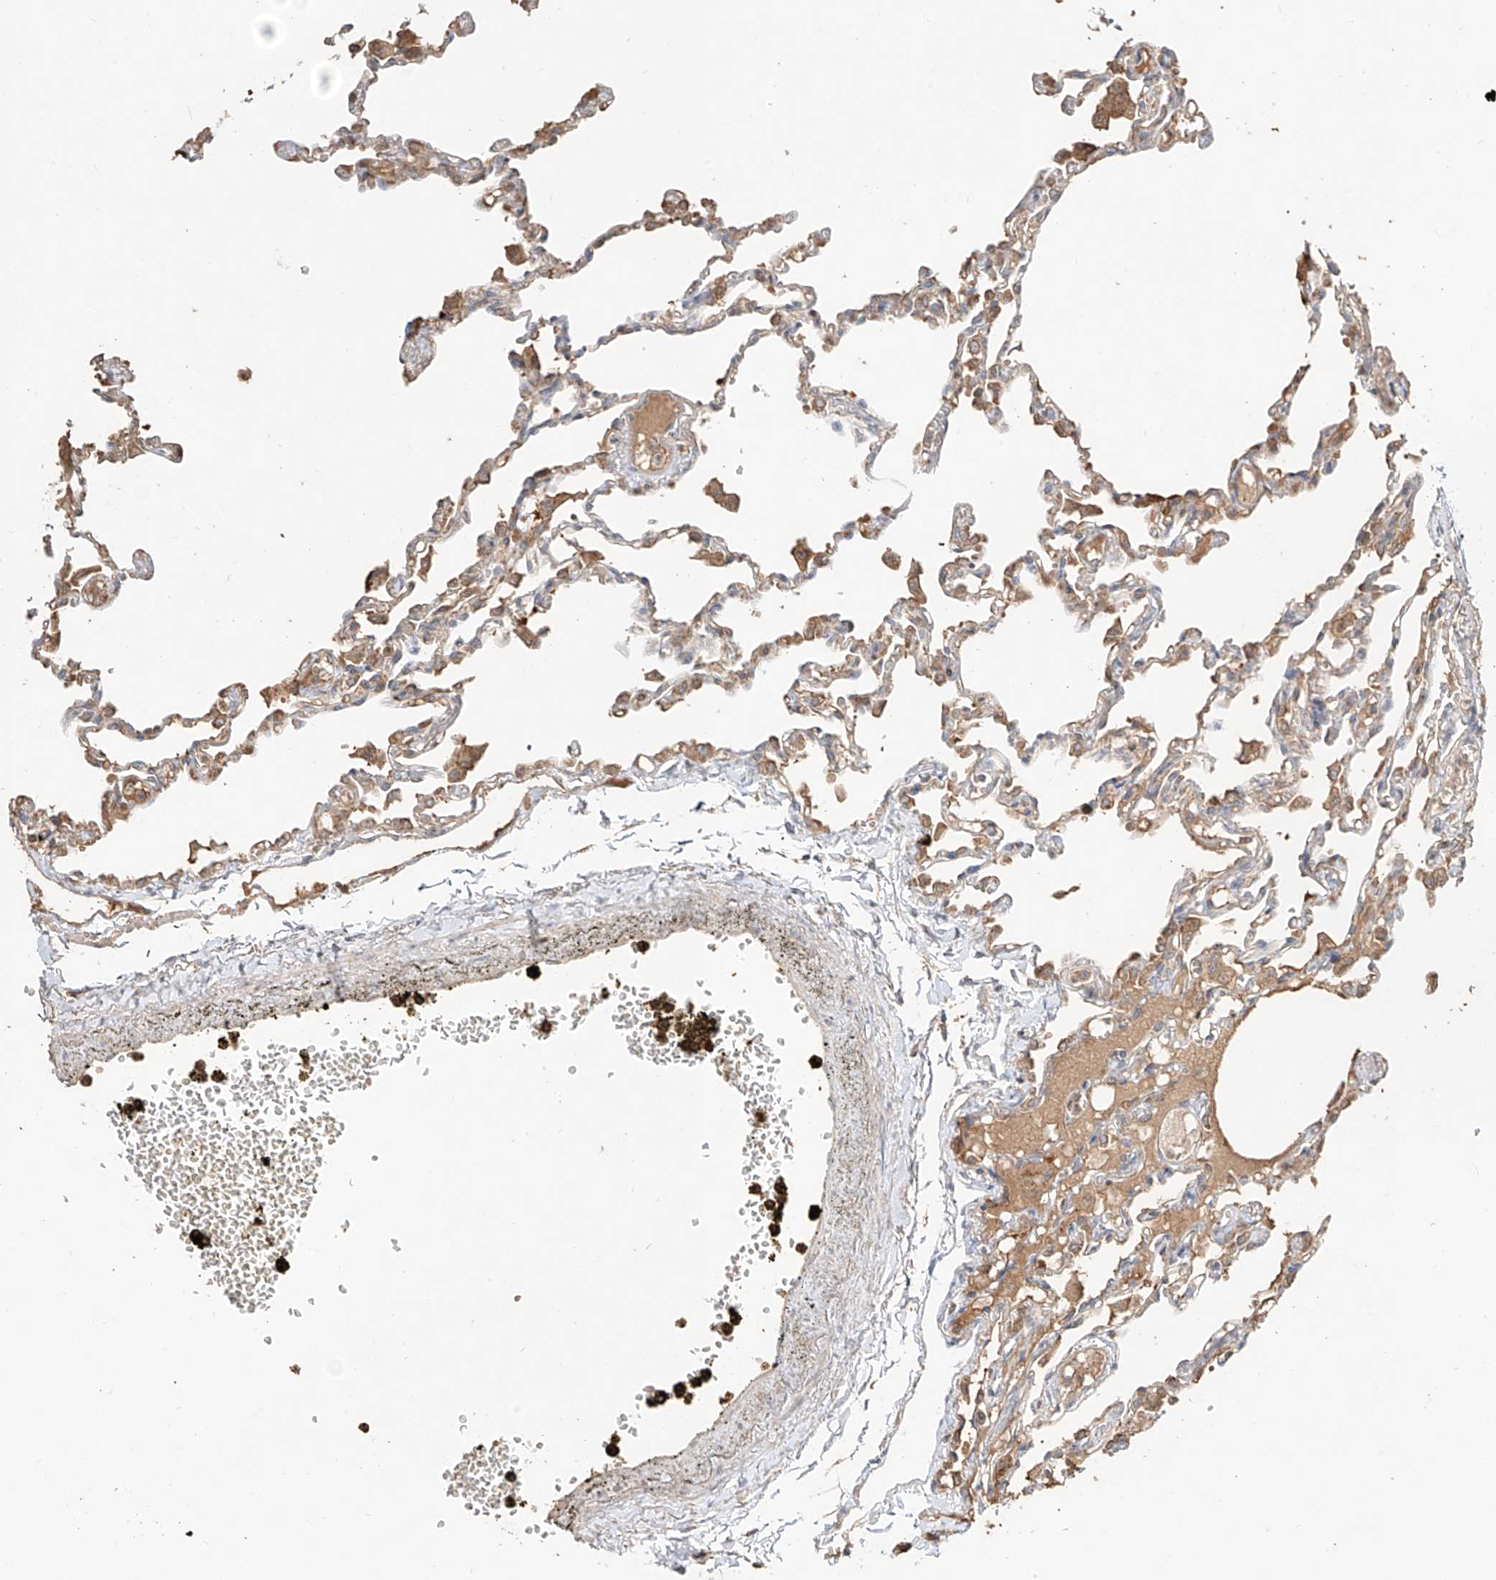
{"staining": {"intensity": "moderate", "quantity": ">75%", "location": "cytoplasmic/membranous"}, "tissue": "lung", "cell_type": "Alveolar cells", "image_type": "normal", "snomed": [{"axis": "morphology", "description": "Normal tissue, NOS"}, {"axis": "topography", "description": "Bronchus"}, {"axis": "topography", "description": "Lung"}], "caption": "The micrograph exhibits a brown stain indicating the presence of a protein in the cytoplasmic/membranous of alveolar cells in lung. (Stains: DAB (3,3'-diaminobenzidine) in brown, nuclei in blue, Microscopy: brightfield microscopy at high magnification).", "gene": "ERO1A", "patient": {"sex": "female", "age": 49}}